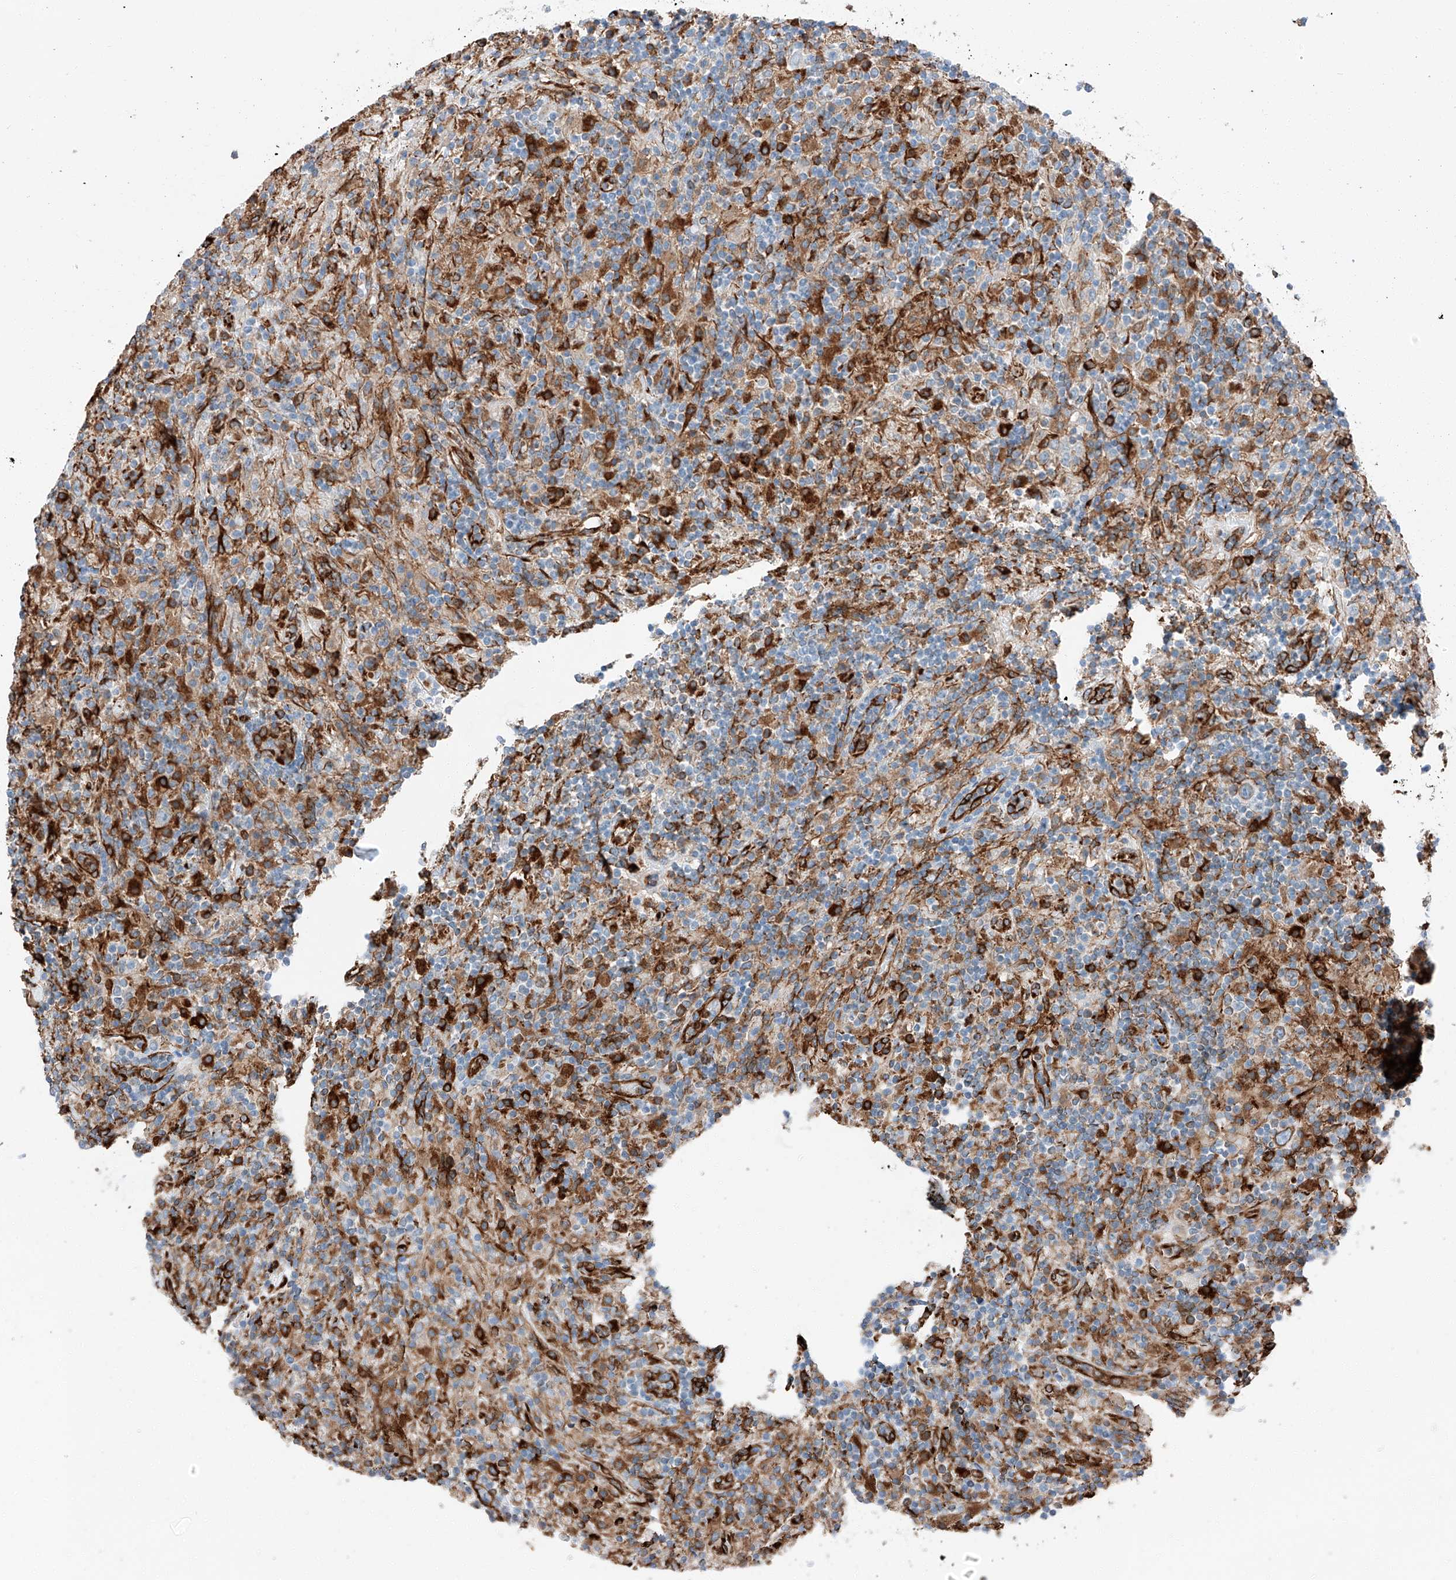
{"staining": {"intensity": "weak", "quantity": ">75%", "location": "cytoplasmic/membranous"}, "tissue": "lymphoma", "cell_type": "Tumor cells", "image_type": "cancer", "snomed": [{"axis": "morphology", "description": "Hodgkin's disease, NOS"}, {"axis": "topography", "description": "Lymph node"}], "caption": "Immunohistochemical staining of human lymphoma demonstrates weak cytoplasmic/membranous protein expression in approximately >75% of tumor cells. Nuclei are stained in blue.", "gene": "ZNF804A", "patient": {"sex": "male", "age": 70}}